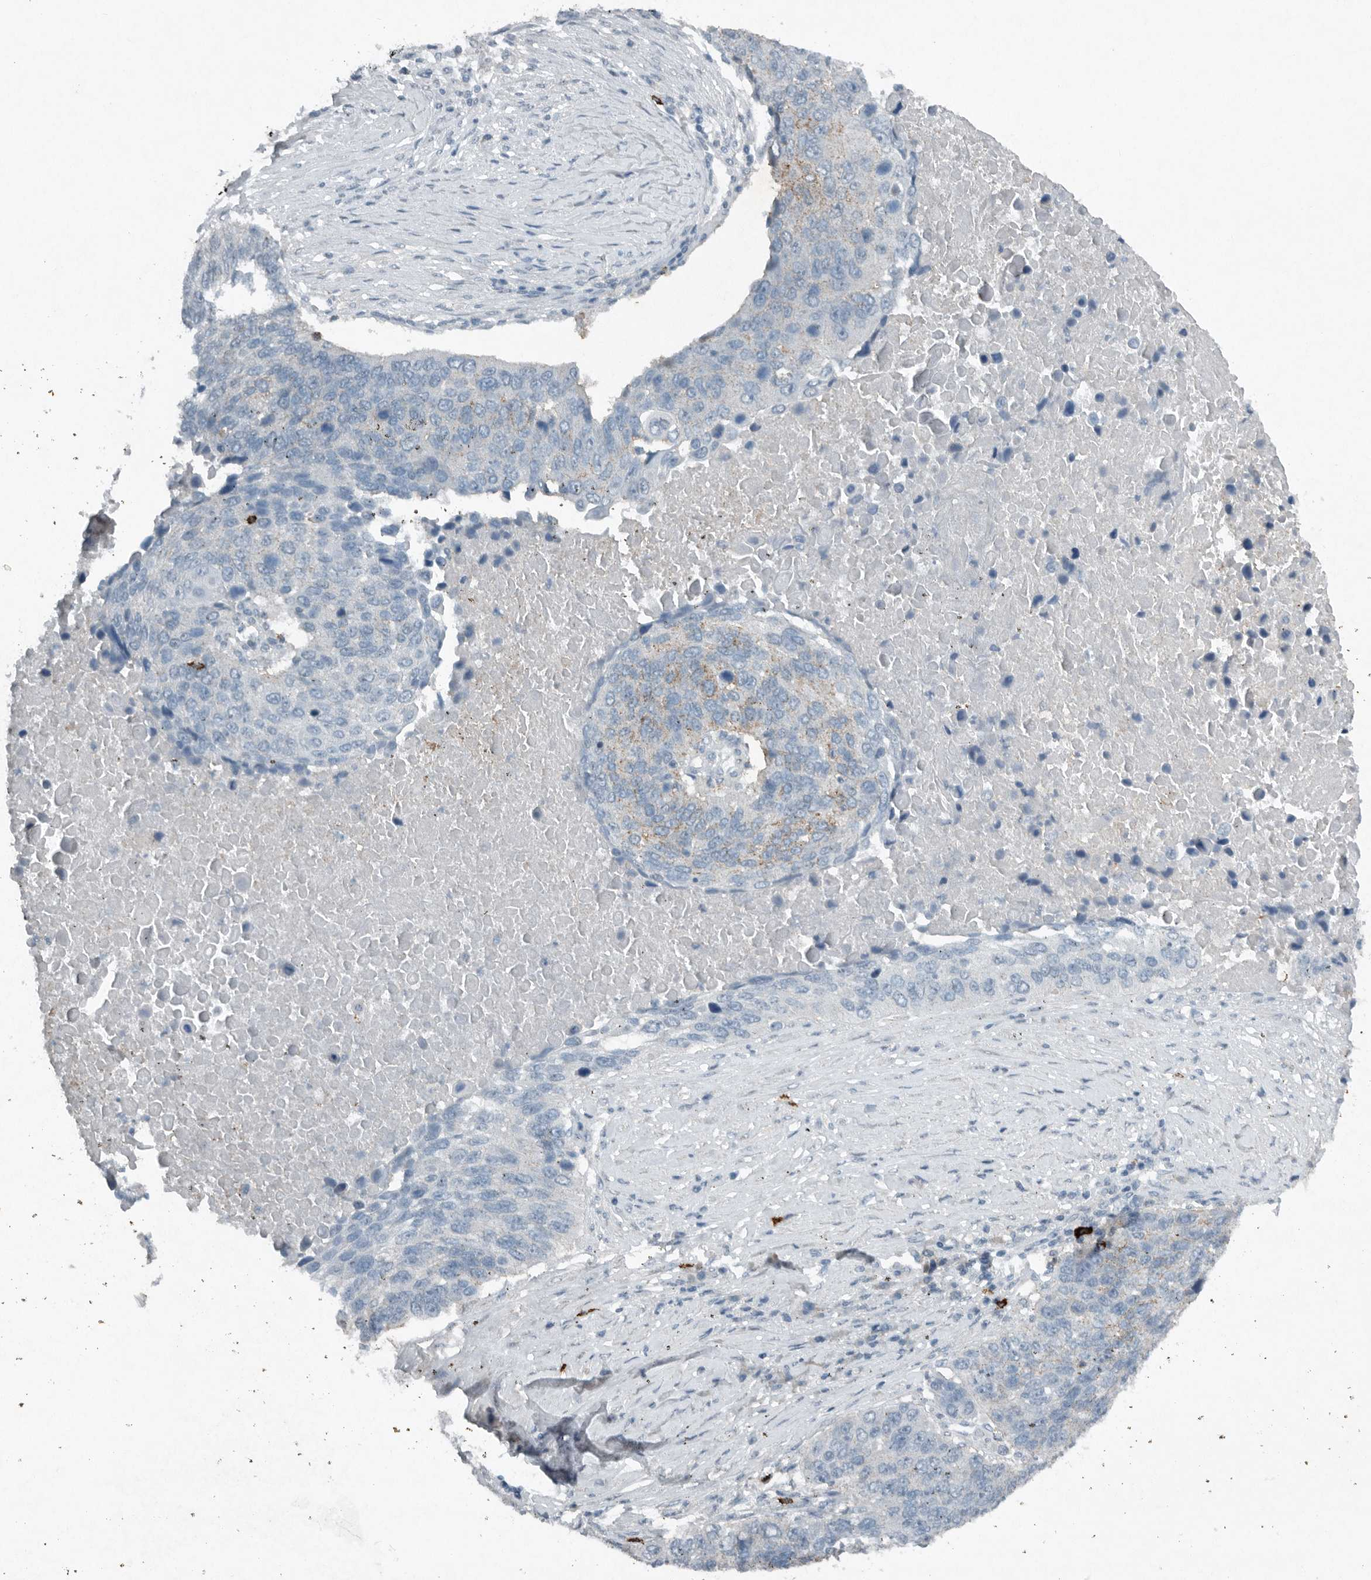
{"staining": {"intensity": "weak", "quantity": "<25%", "location": "cytoplasmic/membranous"}, "tissue": "lung cancer", "cell_type": "Tumor cells", "image_type": "cancer", "snomed": [{"axis": "morphology", "description": "Squamous cell carcinoma, NOS"}, {"axis": "topography", "description": "Lung"}], "caption": "The histopathology image shows no significant staining in tumor cells of lung cancer.", "gene": "IL20", "patient": {"sex": "male", "age": 66}}